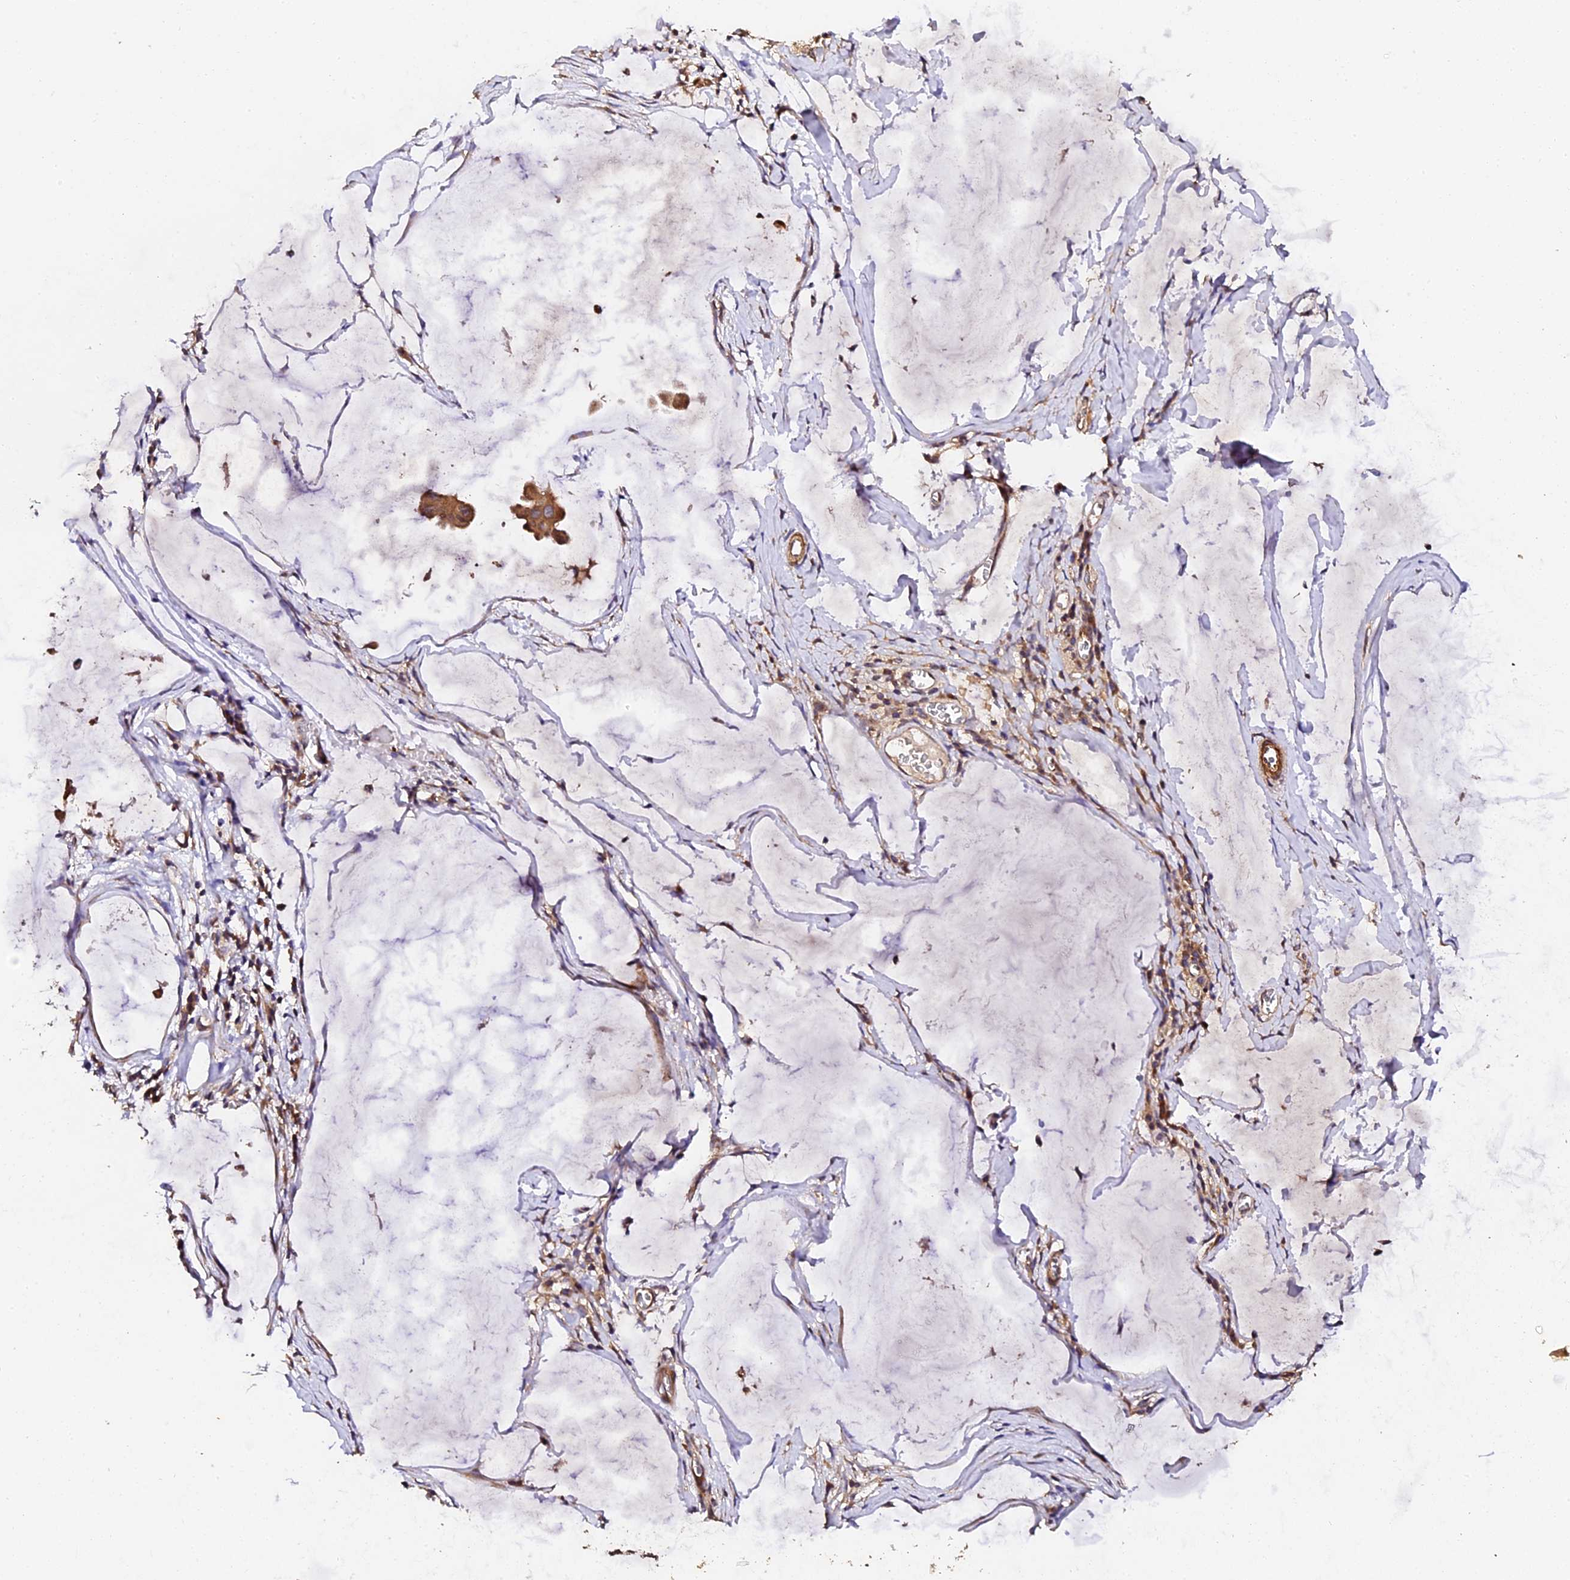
{"staining": {"intensity": "moderate", "quantity": ">75%", "location": "cytoplasmic/membranous"}, "tissue": "ovarian cancer", "cell_type": "Tumor cells", "image_type": "cancer", "snomed": [{"axis": "morphology", "description": "Cystadenocarcinoma, mucinous, NOS"}, {"axis": "topography", "description": "Ovary"}], "caption": "Immunohistochemical staining of human ovarian cancer displays medium levels of moderate cytoplasmic/membranous staining in approximately >75% of tumor cells.", "gene": "TDO2", "patient": {"sex": "female", "age": 73}}